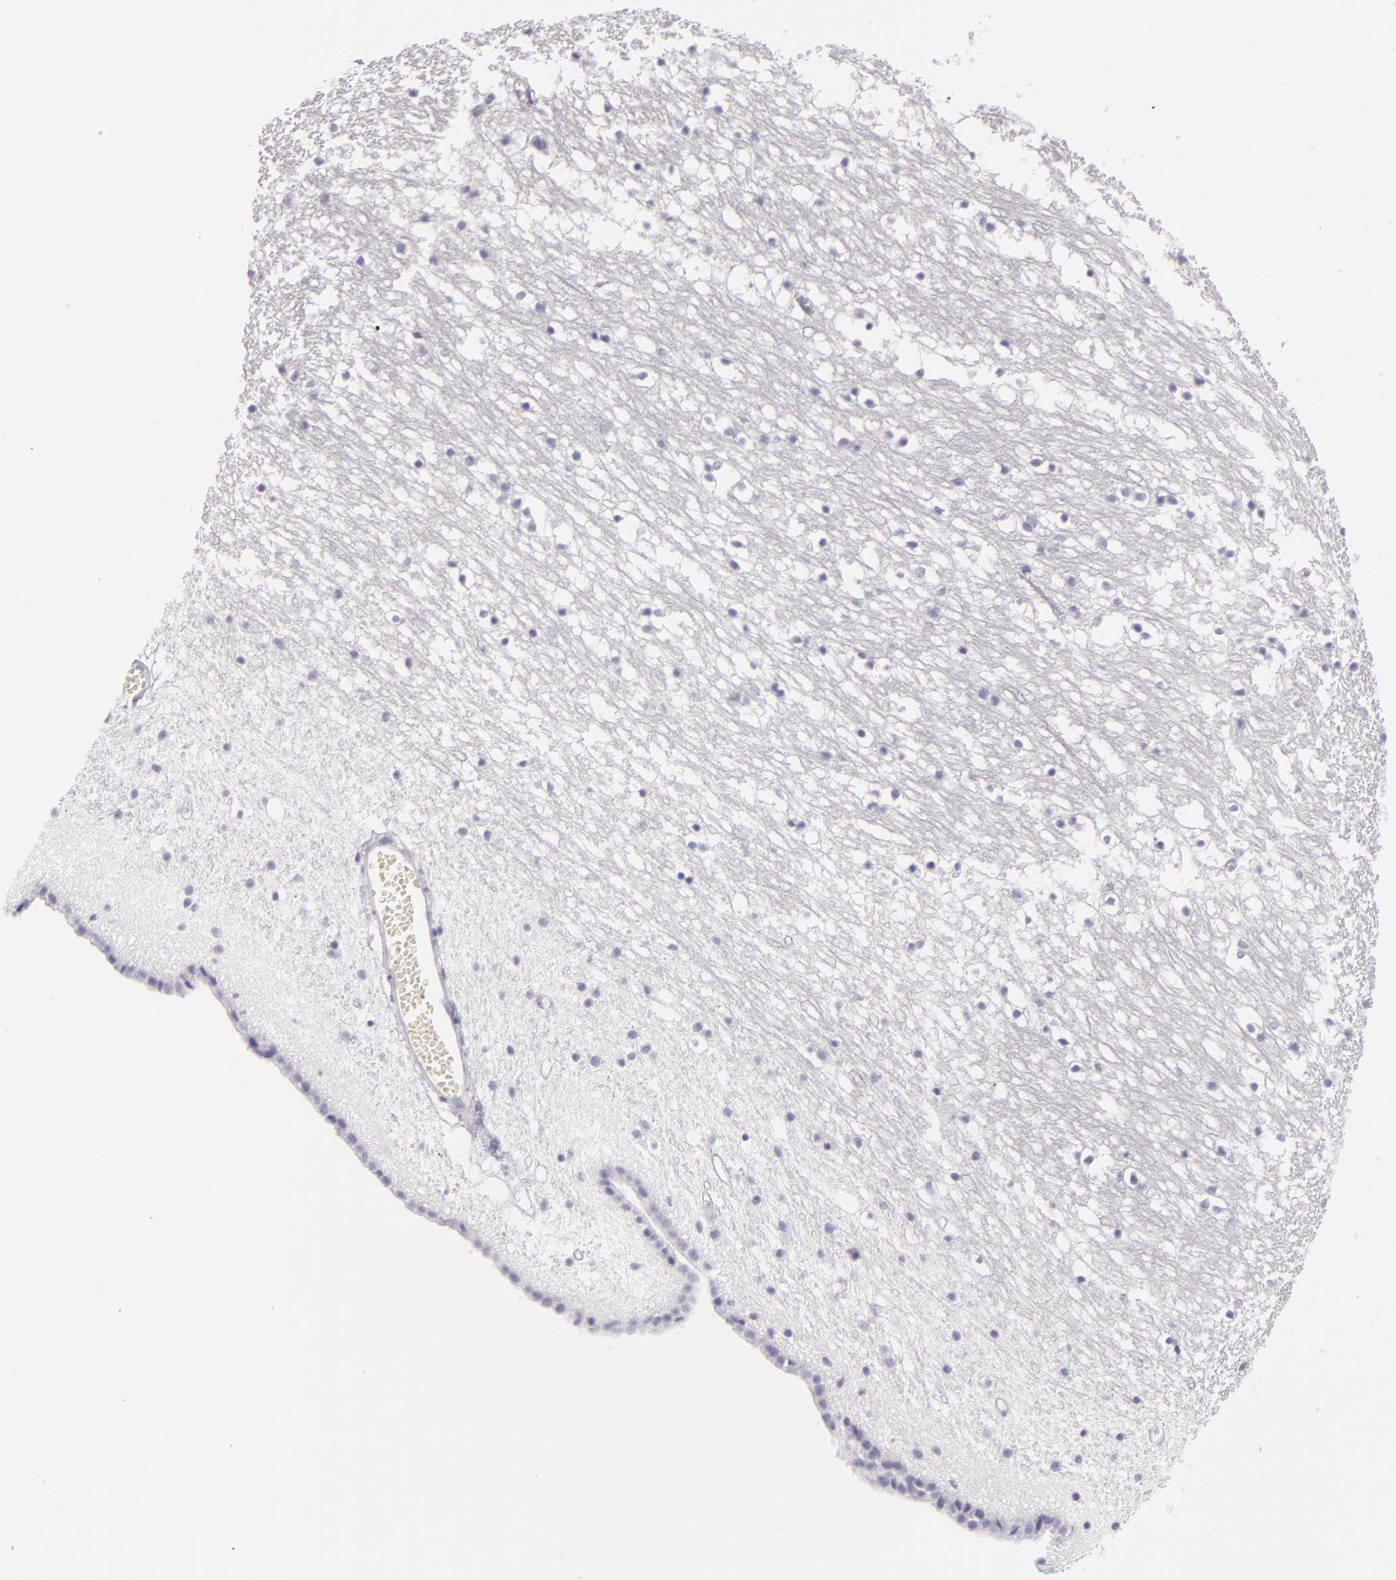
{"staining": {"intensity": "negative", "quantity": "none", "location": "none"}, "tissue": "caudate", "cell_type": "Glial cells", "image_type": "normal", "snomed": [{"axis": "morphology", "description": "Normal tissue, NOS"}, {"axis": "topography", "description": "Lateral ventricle wall"}], "caption": "DAB (3,3'-diaminobenzidine) immunohistochemical staining of normal caudate reveals no significant staining in glial cells. (DAB immunohistochemistry (IHC) with hematoxylin counter stain).", "gene": "TPSD1", "patient": {"sex": "male", "age": 45}}